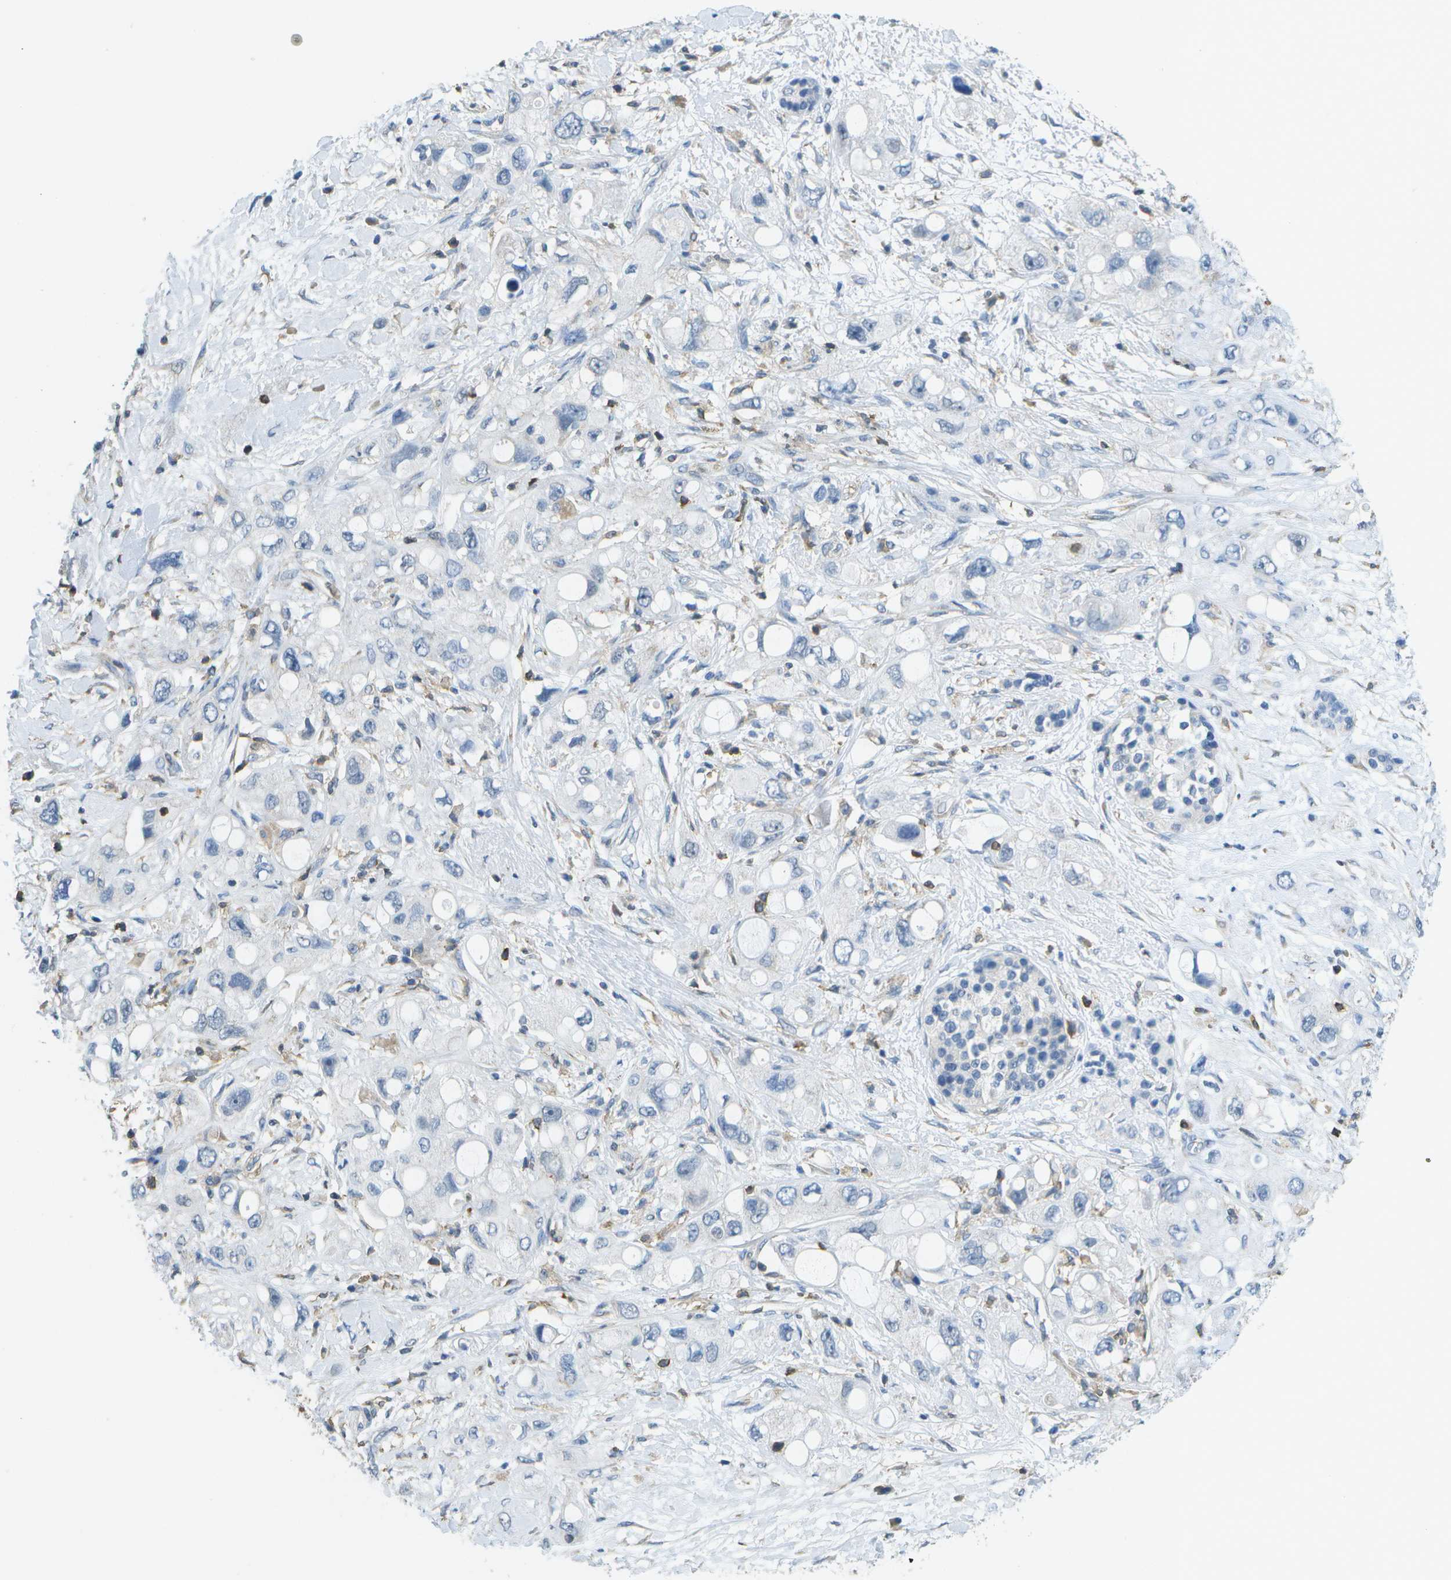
{"staining": {"intensity": "negative", "quantity": "none", "location": "none"}, "tissue": "pancreatic cancer", "cell_type": "Tumor cells", "image_type": "cancer", "snomed": [{"axis": "morphology", "description": "Adenocarcinoma, NOS"}, {"axis": "topography", "description": "Pancreas"}], "caption": "There is no significant expression in tumor cells of pancreatic cancer.", "gene": "RCSD1", "patient": {"sex": "female", "age": 56}}